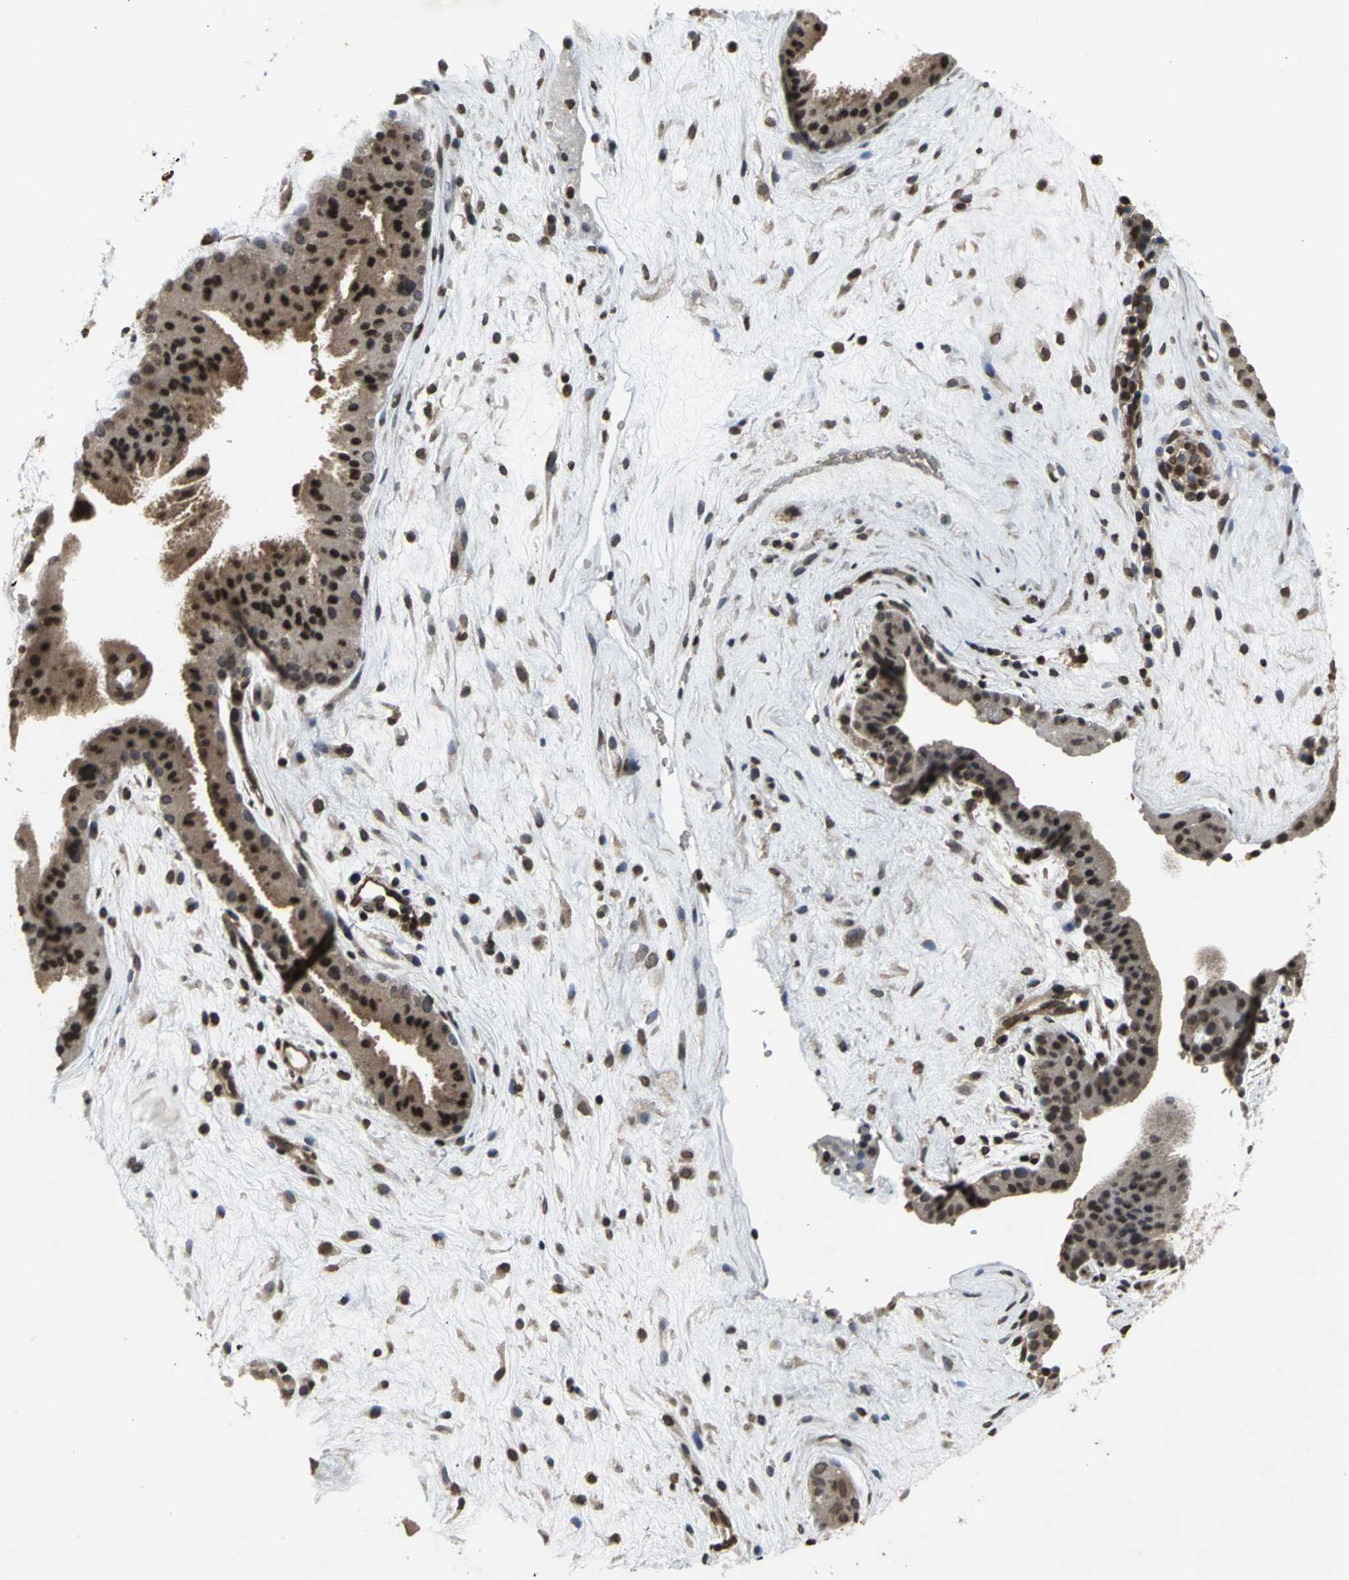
{"staining": {"intensity": "moderate", "quantity": ">75%", "location": "cytoplasmic/membranous,nuclear"}, "tissue": "placenta", "cell_type": "Decidual cells", "image_type": "normal", "snomed": [{"axis": "morphology", "description": "Normal tissue, NOS"}, {"axis": "topography", "description": "Placenta"}], "caption": "Immunohistochemistry (IHC) image of normal placenta stained for a protein (brown), which displays medium levels of moderate cytoplasmic/membranous,nuclear expression in about >75% of decidual cells.", "gene": "AHR", "patient": {"sex": "female", "age": 19}}